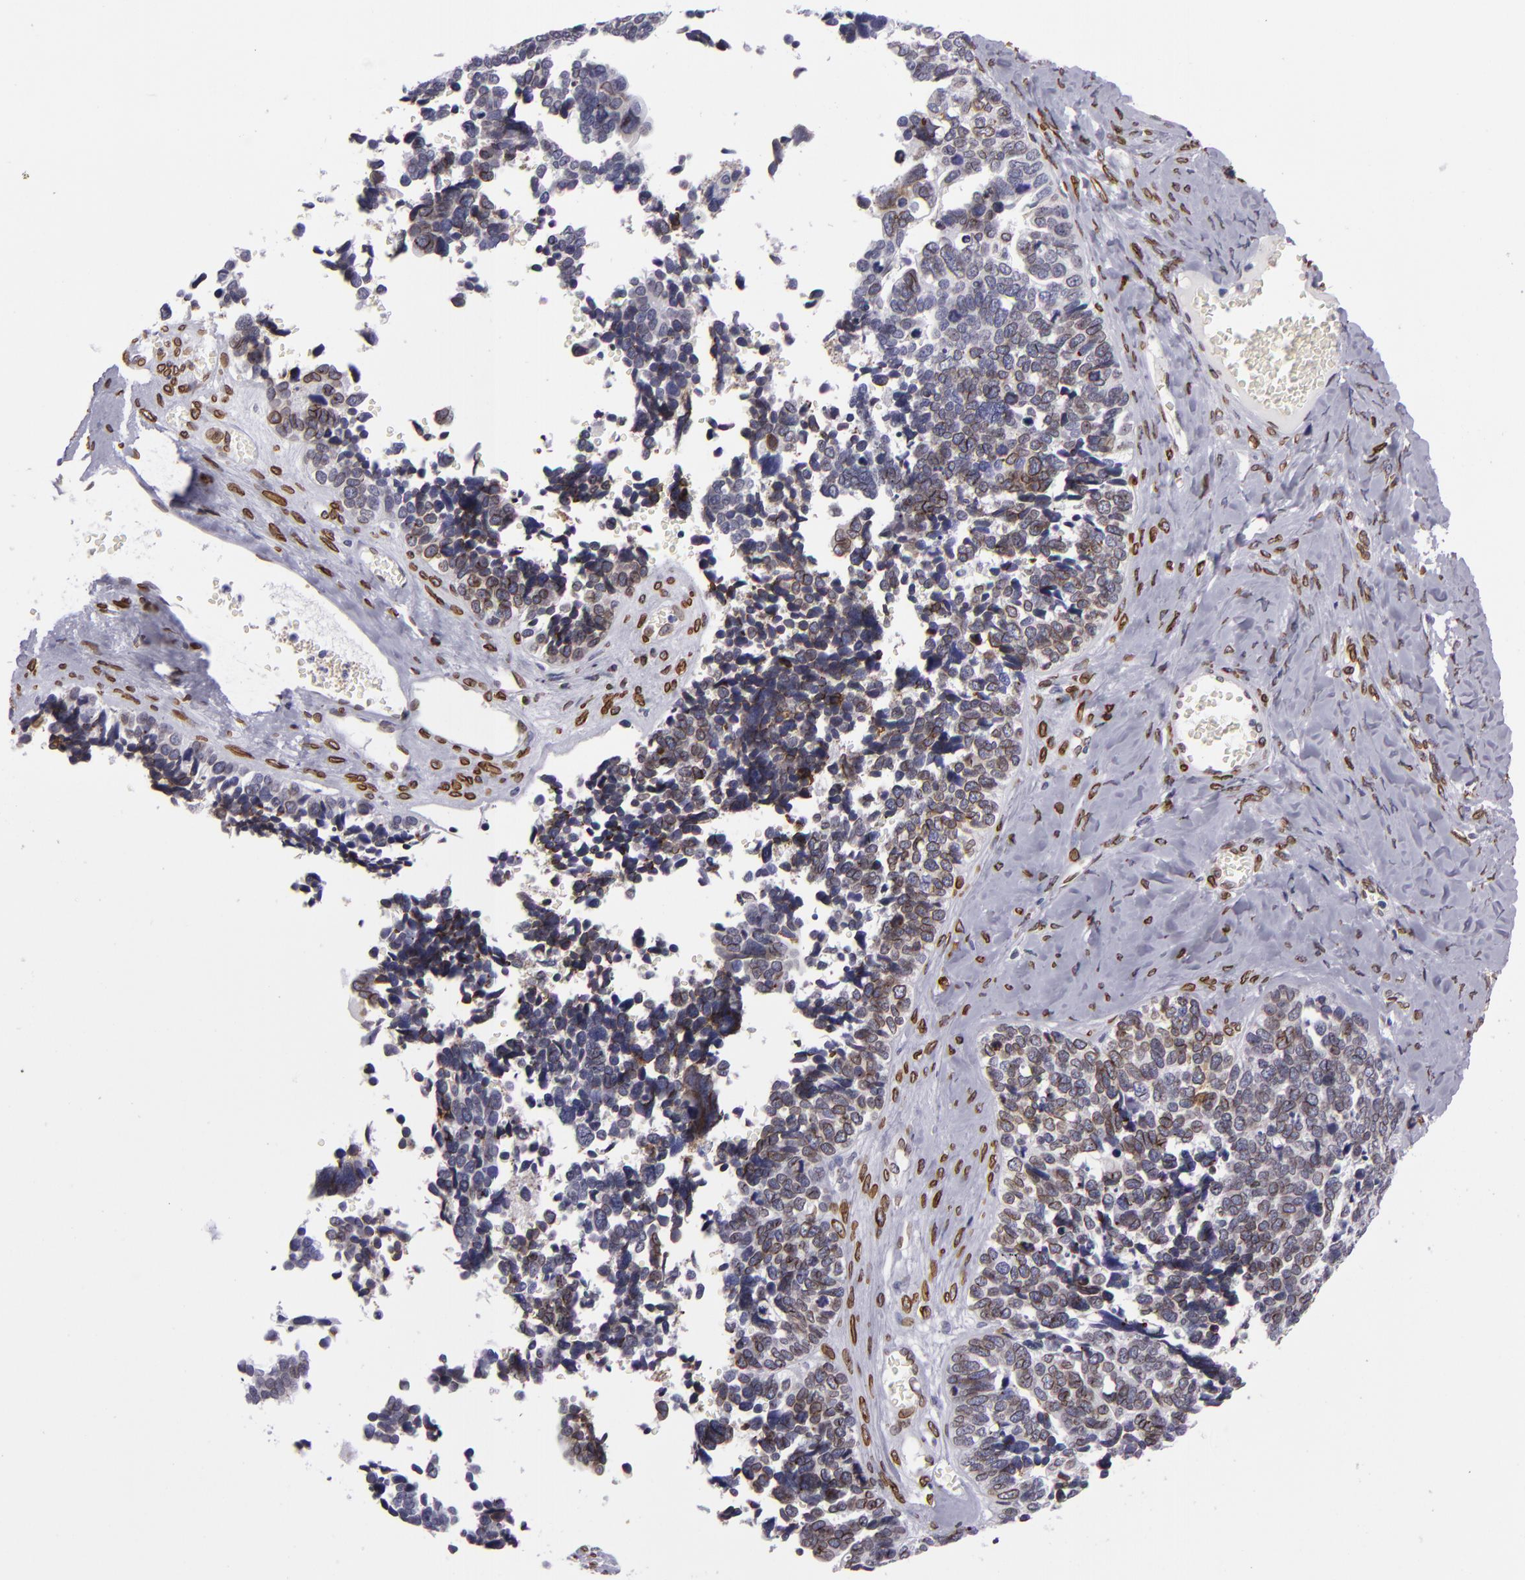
{"staining": {"intensity": "strong", "quantity": "25%-75%", "location": "nuclear"}, "tissue": "ovarian cancer", "cell_type": "Tumor cells", "image_type": "cancer", "snomed": [{"axis": "morphology", "description": "Cystadenocarcinoma, serous, NOS"}, {"axis": "topography", "description": "Ovary"}], "caption": "Brown immunohistochemical staining in ovarian cancer (serous cystadenocarcinoma) exhibits strong nuclear expression in approximately 25%-75% of tumor cells.", "gene": "EMD", "patient": {"sex": "female", "age": 77}}